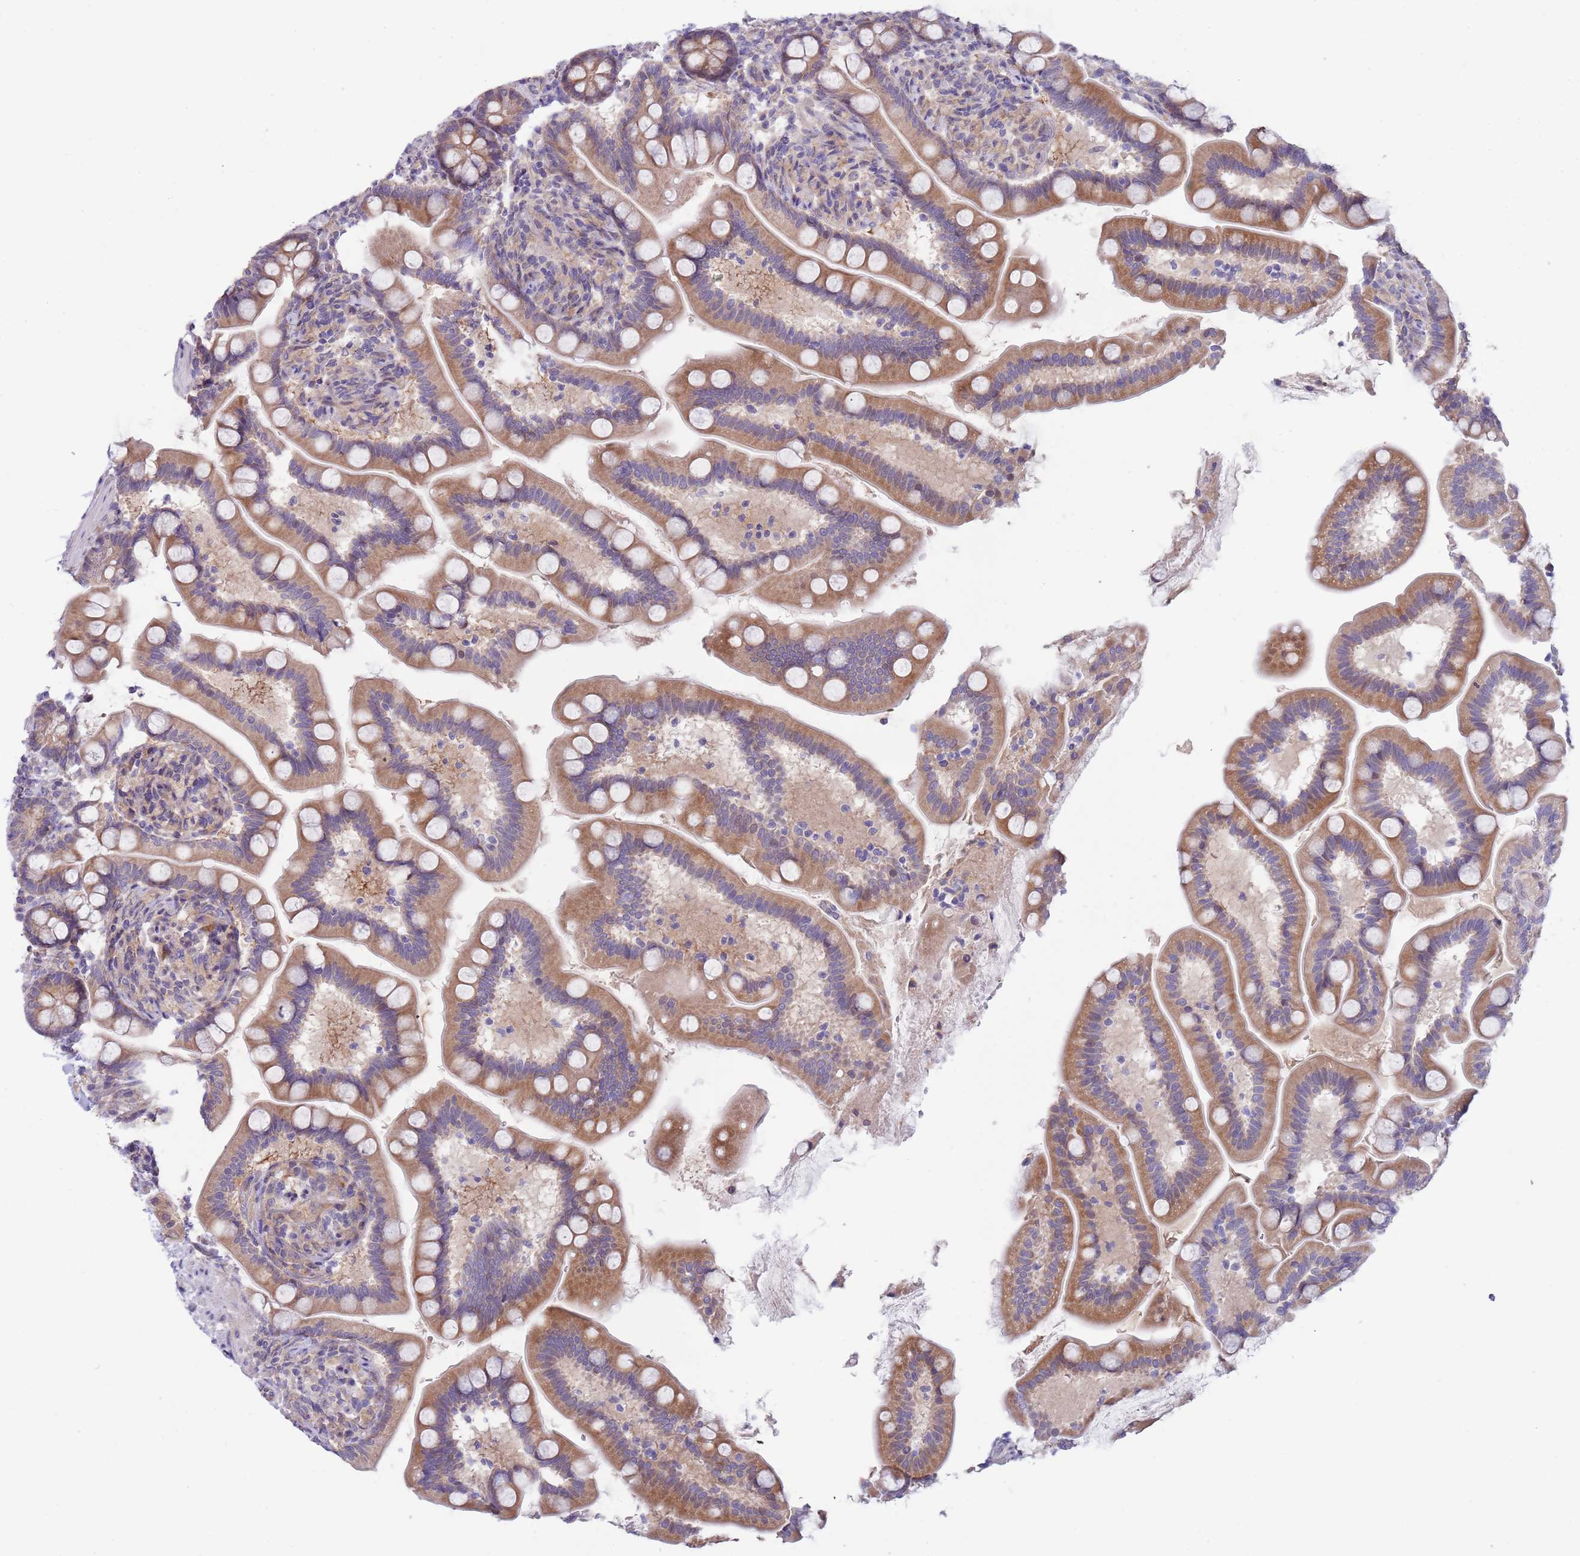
{"staining": {"intensity": "moderate", "quantity": ">75%", "location": "cytoplasmic/membranous"}, "tissue": "small intestine", "cell_type": "Glandular cells", "image_type": "normal", "snomed": [{"axis": "morphology", "description": "Normal tissue, NOS"}, {"axis": "topography", "description": "Small intestine"}], "caption": "Human small intestine stained with a brown dye reveals moderate cytoplasmic/membranous positive expression in about >75% of glandular cells.", "gene": "CABYR", "patient": {"sex": "female", "age": 64}}